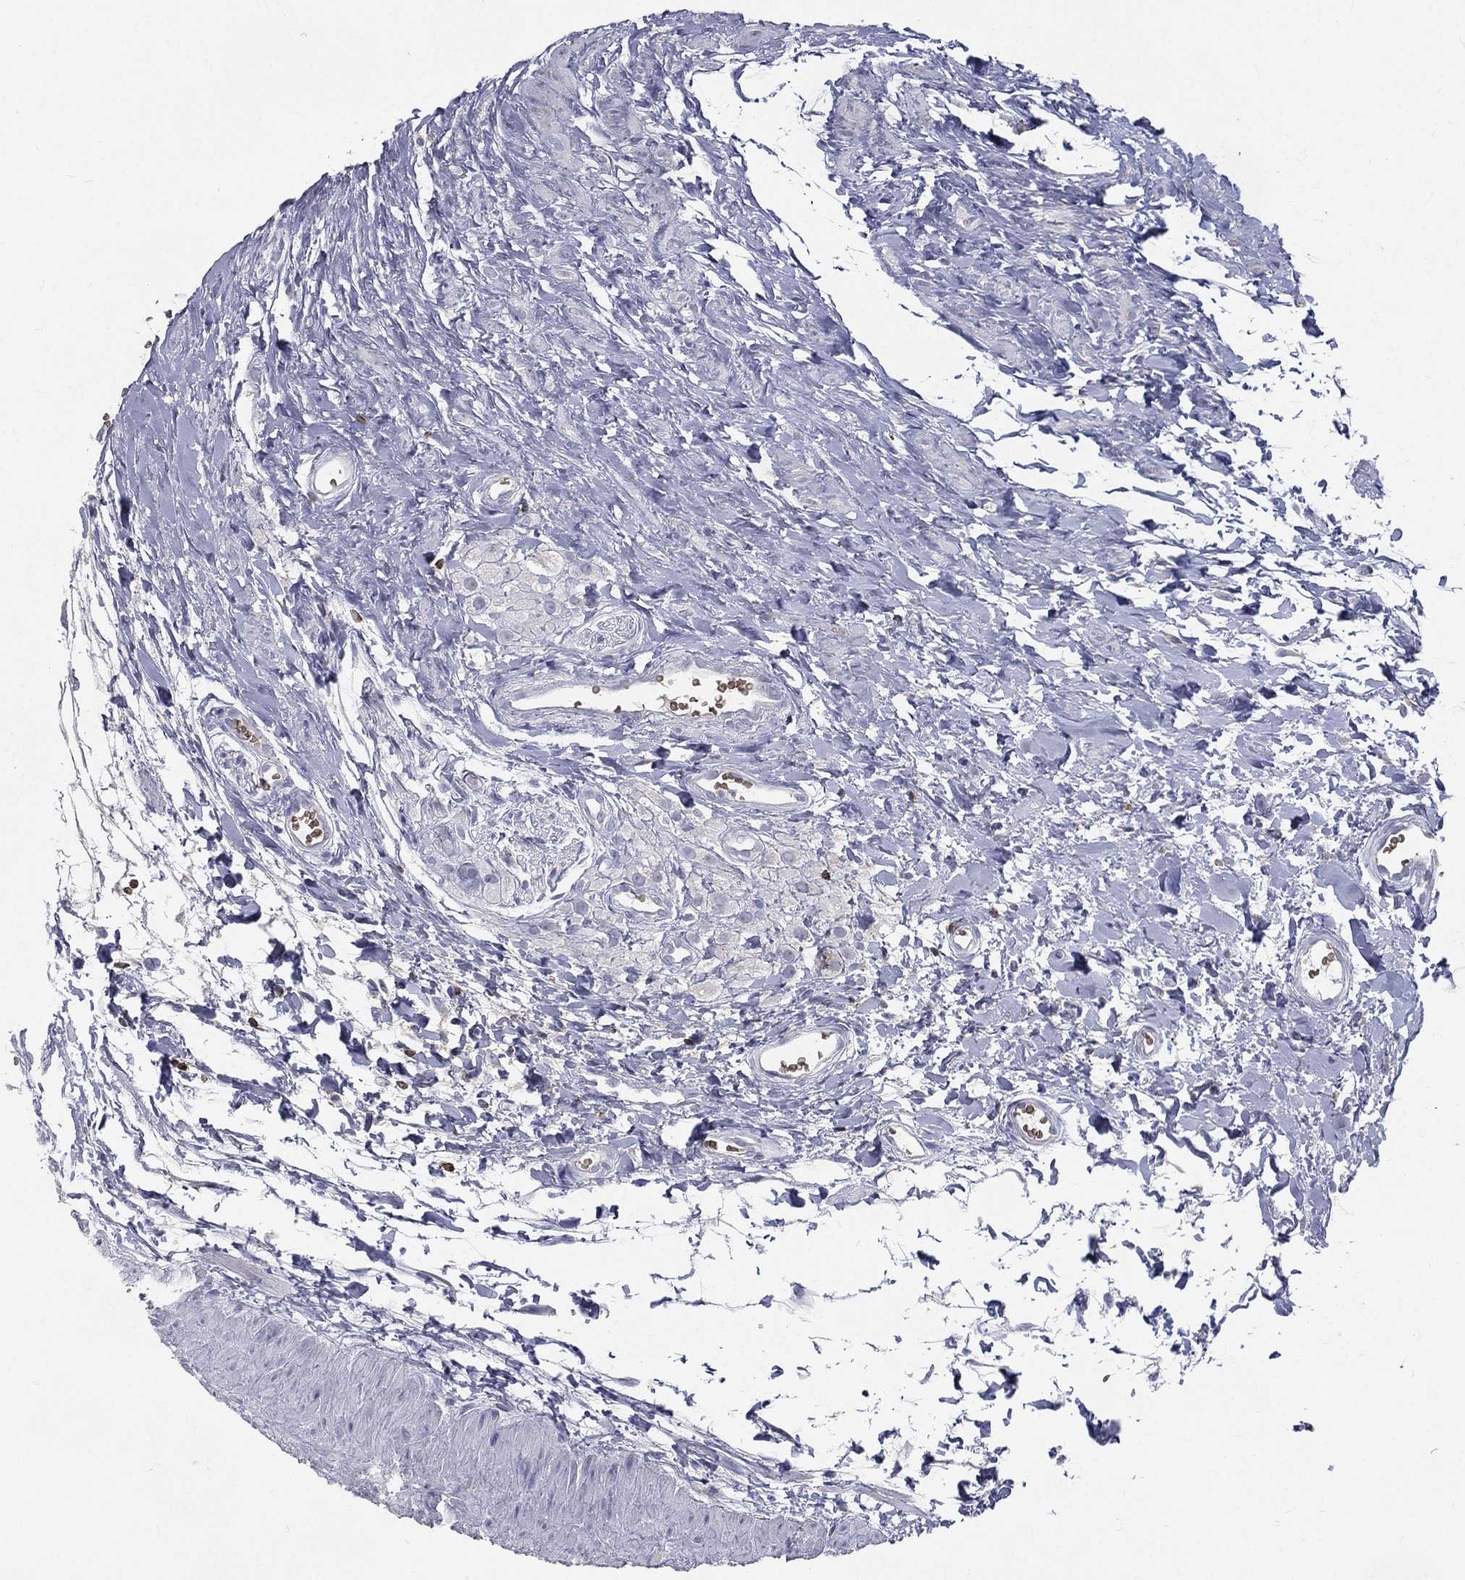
{"staining": {"intensity": "negative", "quantity": "none", "location": "none"}, "tissue": "testis cancer", "cell_type": "Tumor cells", "image_type": "cancer", "snomed": [{"axis": "morphology", "description": "Seminoma, NOS"}, {"axis": "morphology", "description": "Carcinoma, Embryonal, NOS"}, {"axis": "topography", "description": "Testis"}], "caption": "Photomicrograph shows no significant protein positivity in tumor cells of embryonal carcinoma (testis).", "gene": "CTSW", "patient": {"sex": "male", "age": 22}}